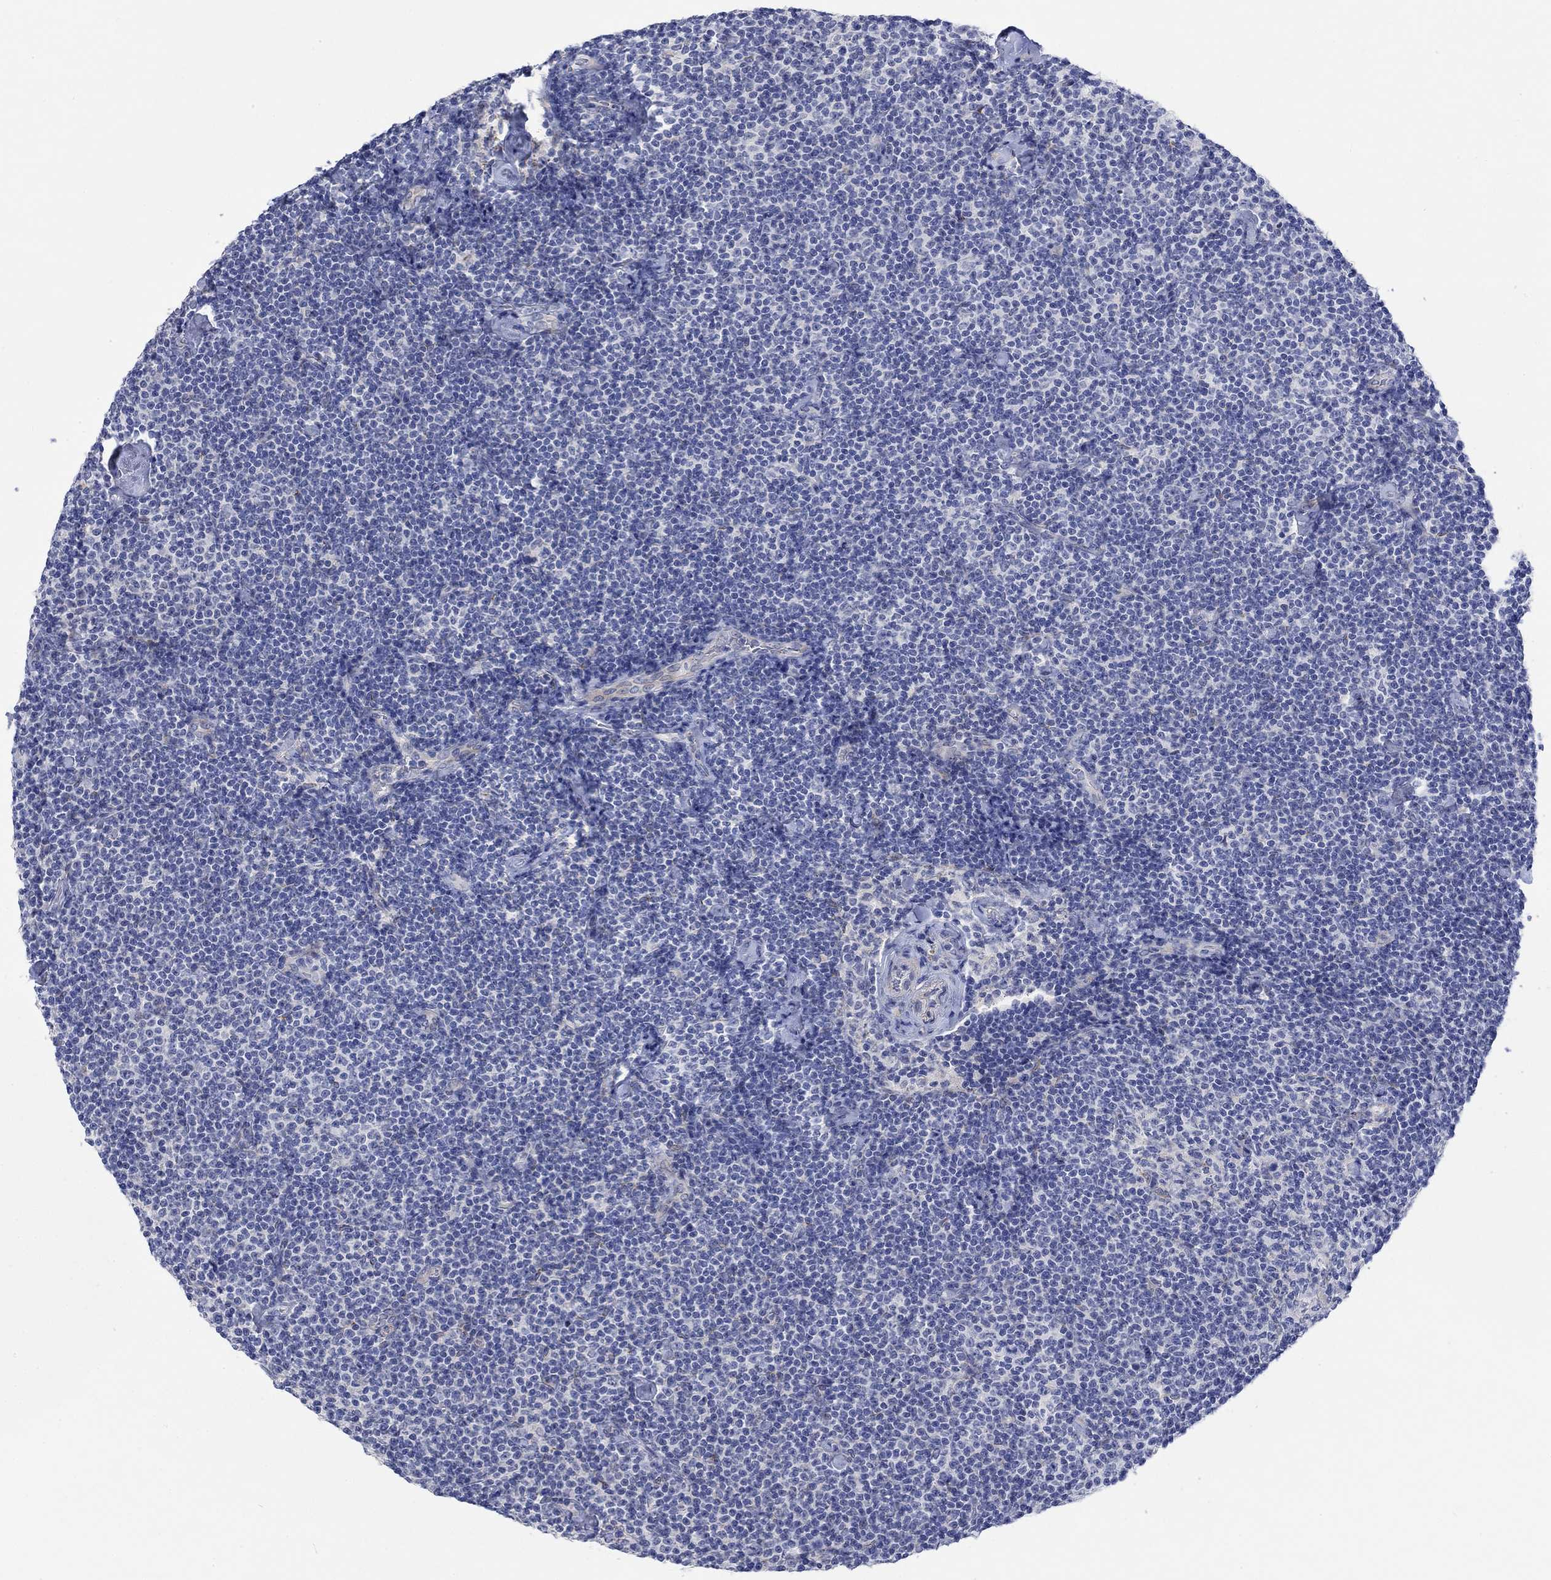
{"staining": {"intensity": "negative", "quantity": "none", "location": "none"}, "tissue": "lymphoma", "cell_type": "Tumor cells", "image_type": "cancer", "snomed": [{"axis": "morphology", "description": "Malignant lymphoma, non-Hodgkin's type, Low grade"}, {"axis": "topography", "description": "Lymph node"}], "caption": "IHC of human lymphoma displays no expression in tumor cells.", "gene": "DLK1", "patient": {"sex": "male", "age": 81}}